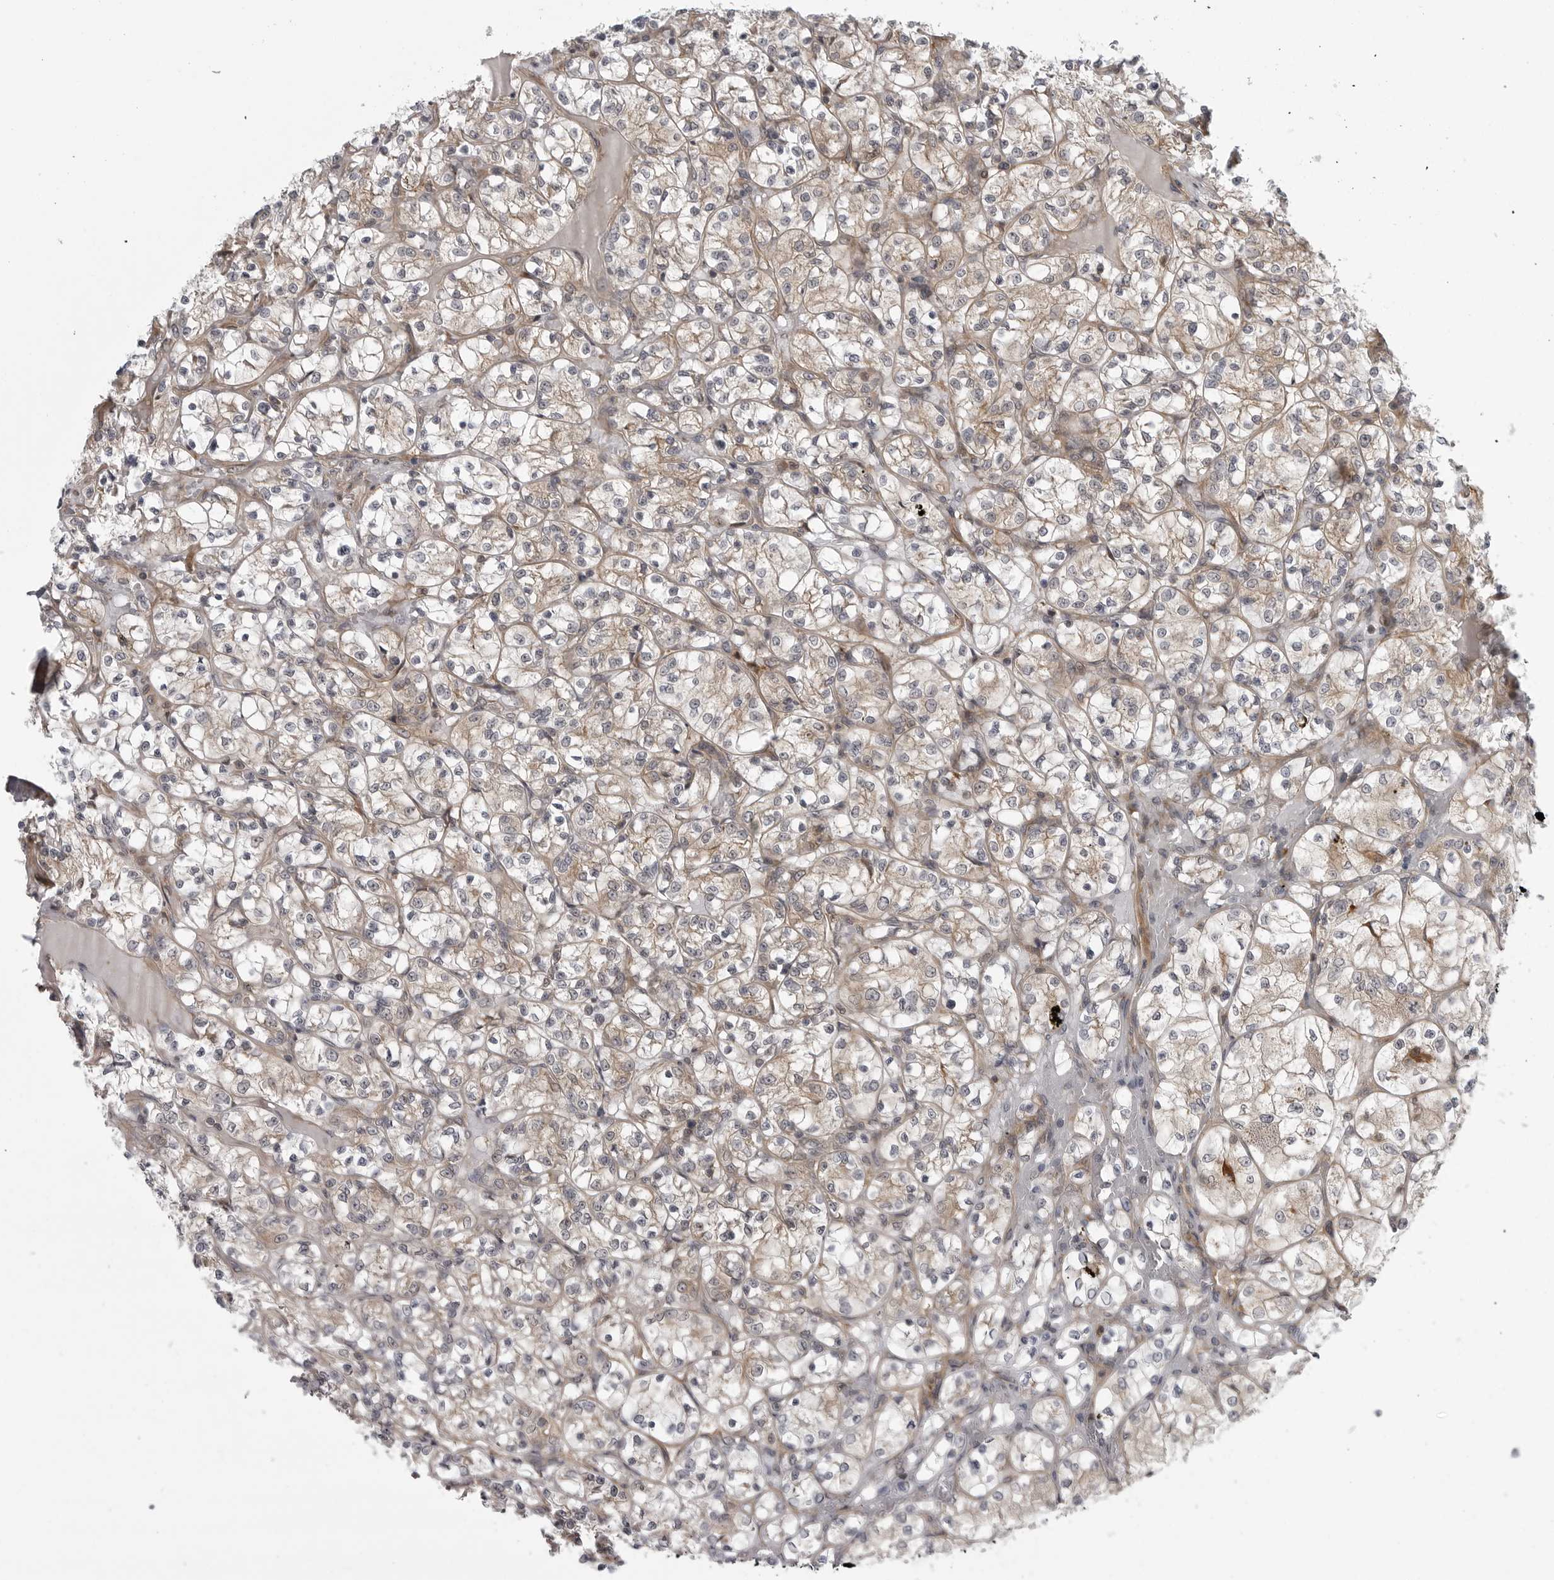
{"staining": {"intensity": "weak", "quantity": "25%-75%", "location": "cytoplasmic/membranous"}, "tissue": "renal cancer", "cell_type": "Tumor cells", "image_type": "cancer", "snomed": [{"axis": "morphology", "description": "Adenocarcinoma, NOS"}, {"axis": "topography", "description": "Kidney"}], "caption": "Tumor cells demonstrate low levels of weak cytoplasmic/membranous positivity in approximately 25%-75% of cells in renal cancer (adenocarcinoma).", "gene": "LRRC45", "patient": {"sex": "female", "age": 69}}